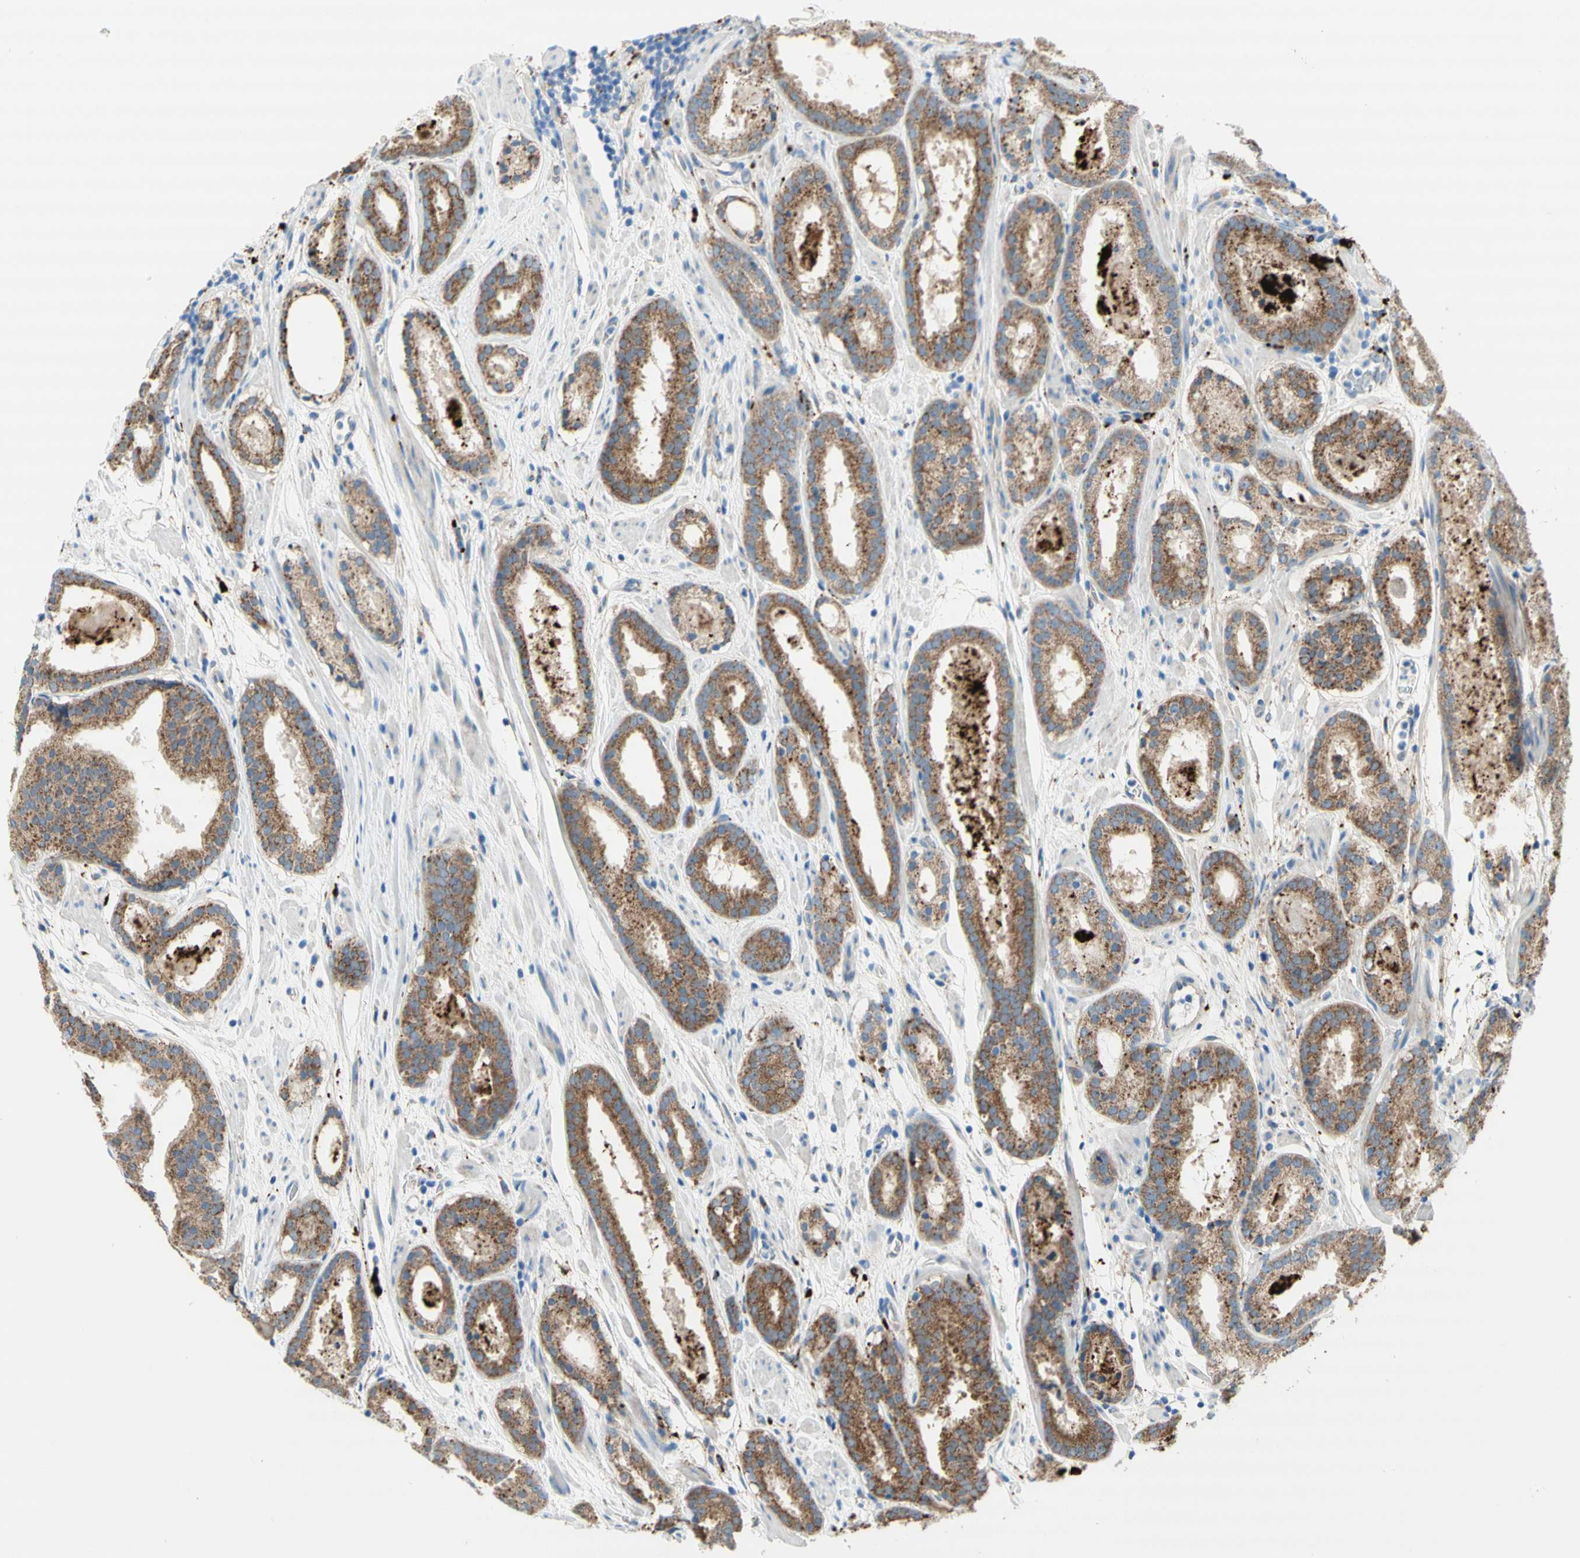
{"staining": {"intensity": "moderate", "quantity": ">75%", "location": "cytoplasmic/membranous"}, "tissue": "prostate cancer", "cell_type": "Tumor cells", "image_type": "cancer", "snomed": [{"axis": "morphology", "description": "Adenocarcinoma, Low grade"}, {"axis": "topography", "description": "Prostate"}], "caption": "Human prostate cancer (low-grade adenocarcinoma) stained for a protein (brown) demonstrates moderate cytoplasmic/membranous positive staining in about >75% of tumor cells.", "gene": "URB2", "patient": {"sex": "male", "age": 69}}